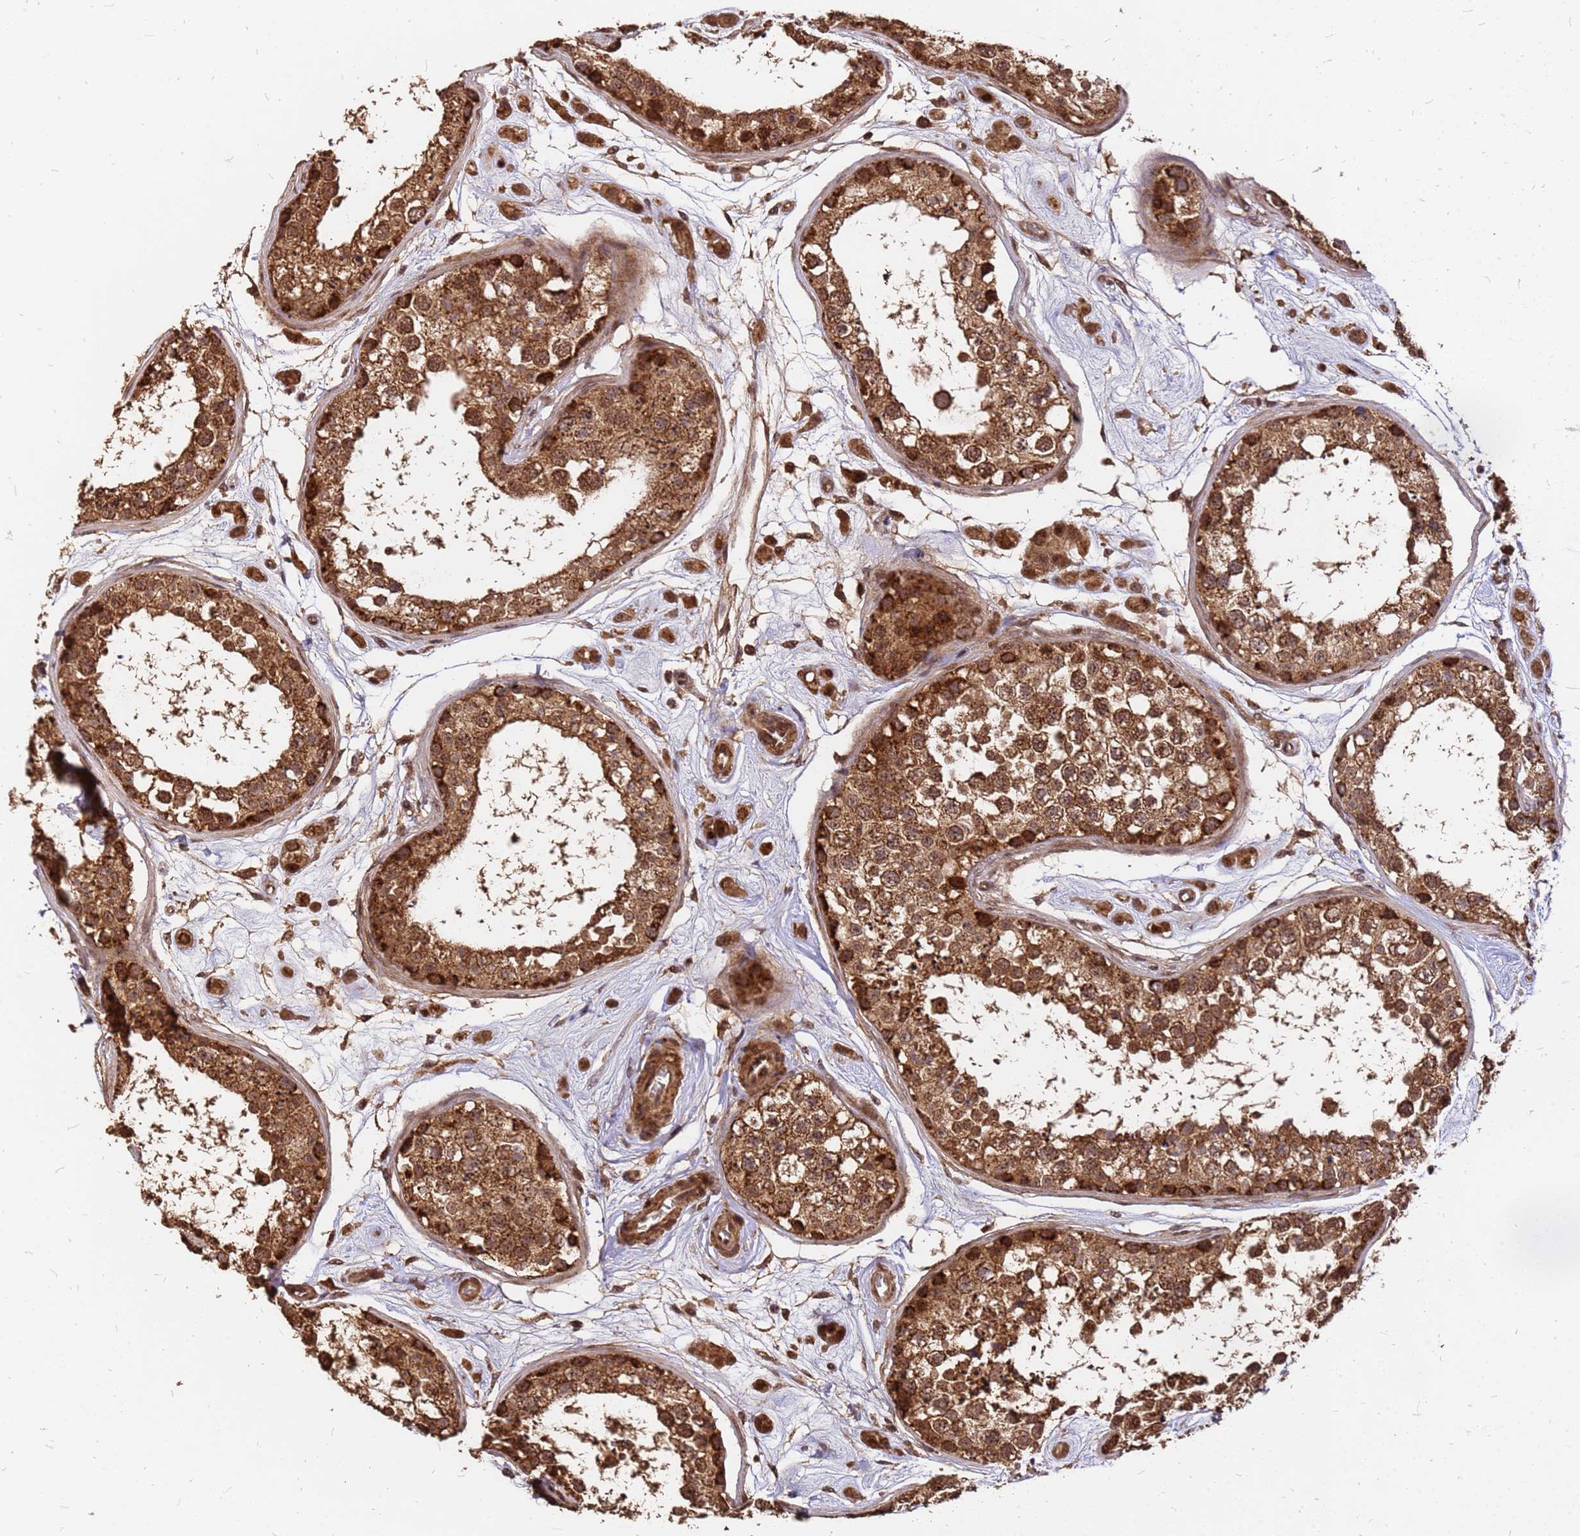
{"staining": {"intensity": "strong", "quantity": ">75%", "location": "cytoplasmic/membranous,nuclear"}, "tissue": "testis", "cell_type": "Cells in seminiferous ducts", "image_type": "normal", "snomed": [{"axis": "morphology", "description": "Normal tissue, NOS"}, {"axis": "topography", "description": "Testis"}], "caption": "Testis was stained to show a protein in brown. There is high levels of strong cytoplasmic/membranous,nuclear expression in approximately >75% of cells in seminiferous ducts. (brown staining indicates protein expression, while blue staining denotes nuclei).", "gene": "GPATCH8", "patient": {"sex": "male", "age": 25}}